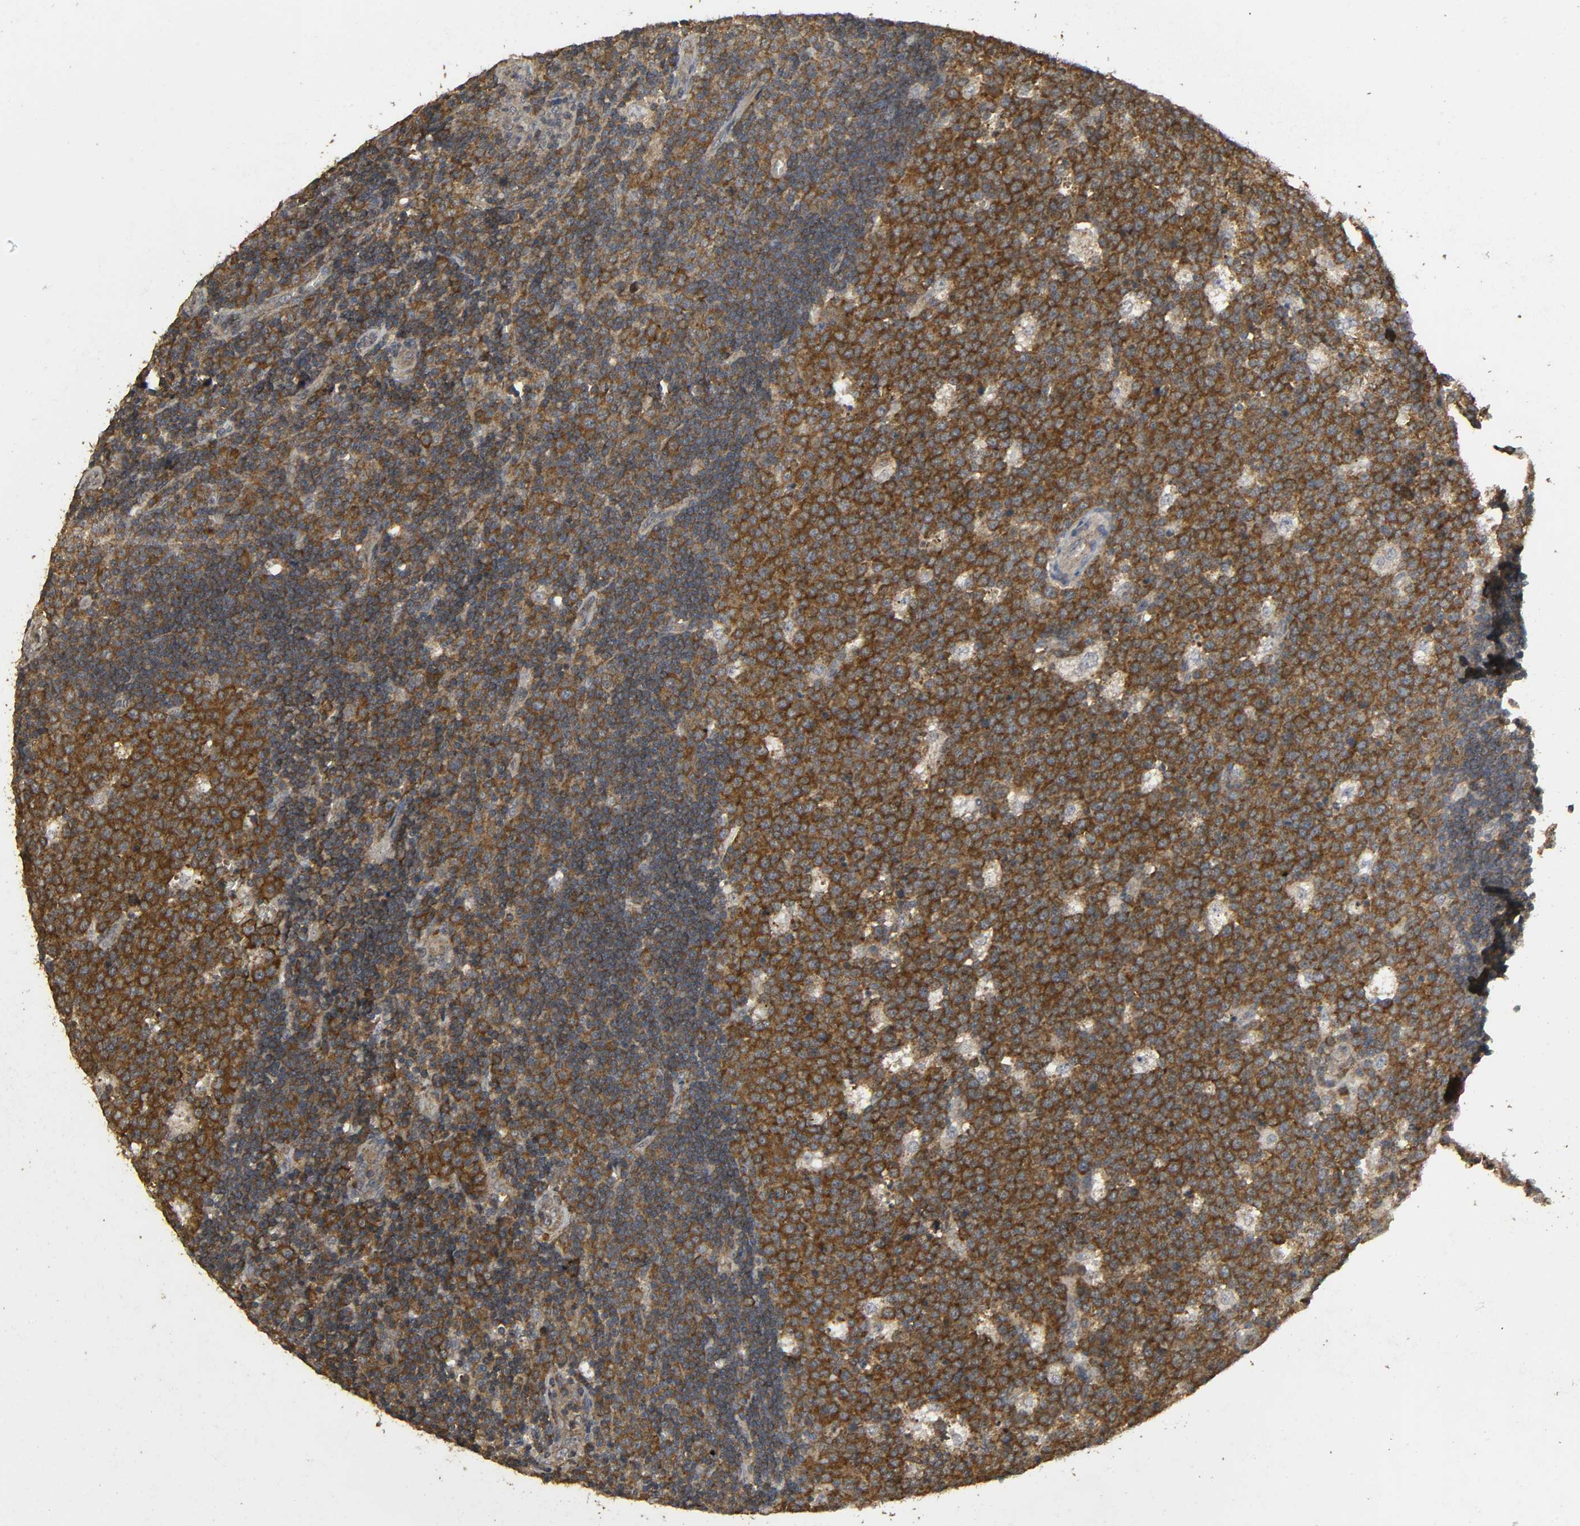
{"staining": {"intensity": "strong", "quantity": ">75%", "location": "cytoplasmic/membranous"}, "tissue": "lymph node", "cell_type": "Germinal center cells", "image_type": "normal", "snomed": [{"axis": "morphology", "description": "Normal tissue, NOS"}, {"axis": "topography", "description": "Lymph node"}, {"axis": "topography", "description": "Salivary gland"}], "caption": "Immunohistochemistry (IHC) of benign human lymph node shows high levels of strong cytoplasmic/membranous staining in approximately >75% of germinal center cells. (brown staining indicates protein expression, while blue staining denotes nuclei).", "gene": "DDX6", "patient": {"sex": "male", "age": 8}}